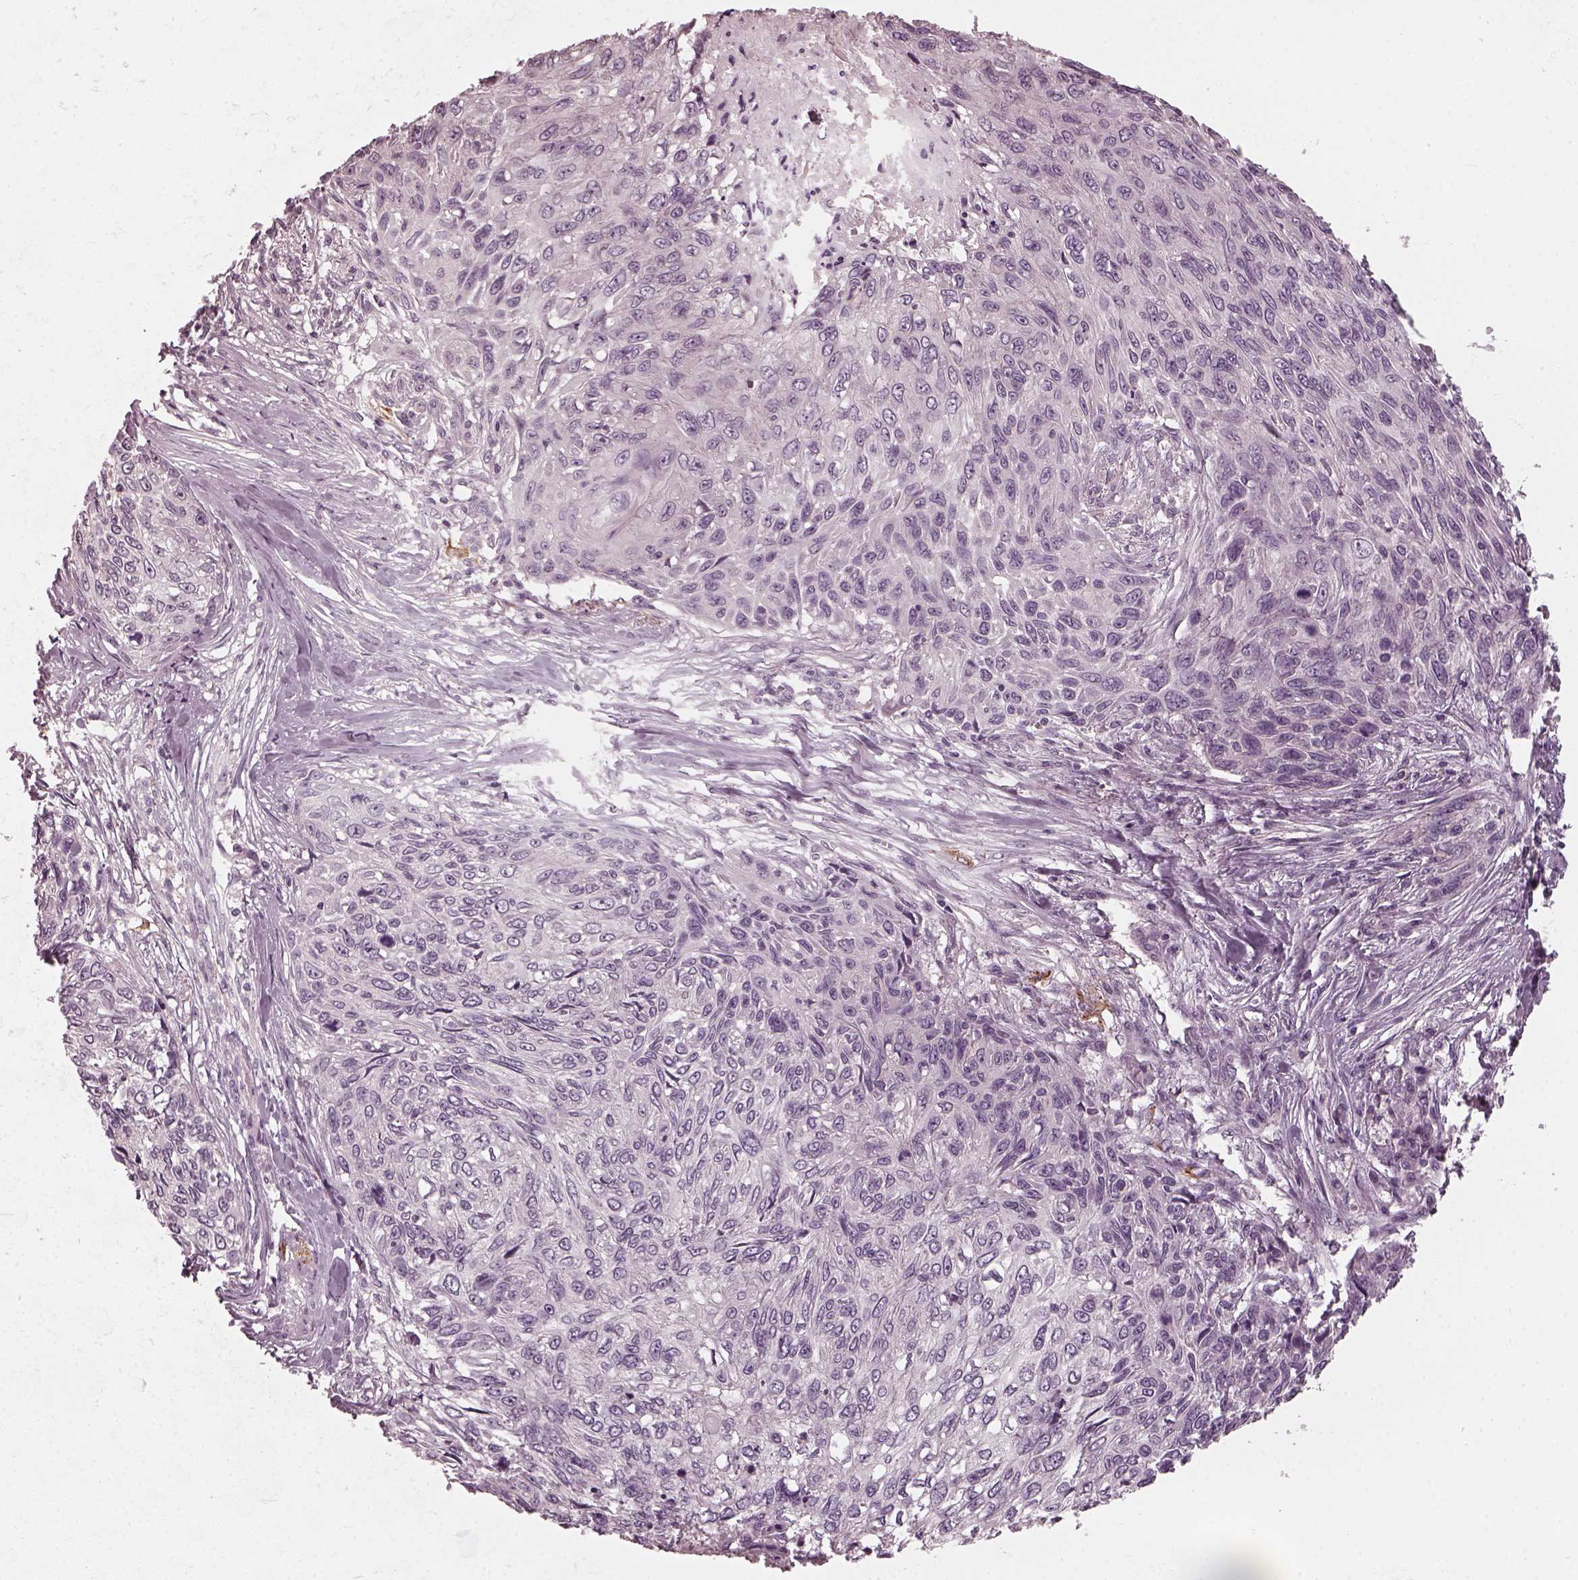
{"staining": {"intensity": "negative", "quantity": "none", "location": "none"}, "tissue": "skin cancer", "cell_type": "Tumor cells", "image_type": "cancer", "snomed": [{"axis": "morphology", "description": "Squamous cell carcinoma, NOS"}, {"axis": "topography", "description": "Skin"}], "caption": "Skin cancer was stained to show a protein in brown. There is no significant staining in tumor cells.", "gene": "CHIT1", "patient": {"sex": "male", "age": 92}}